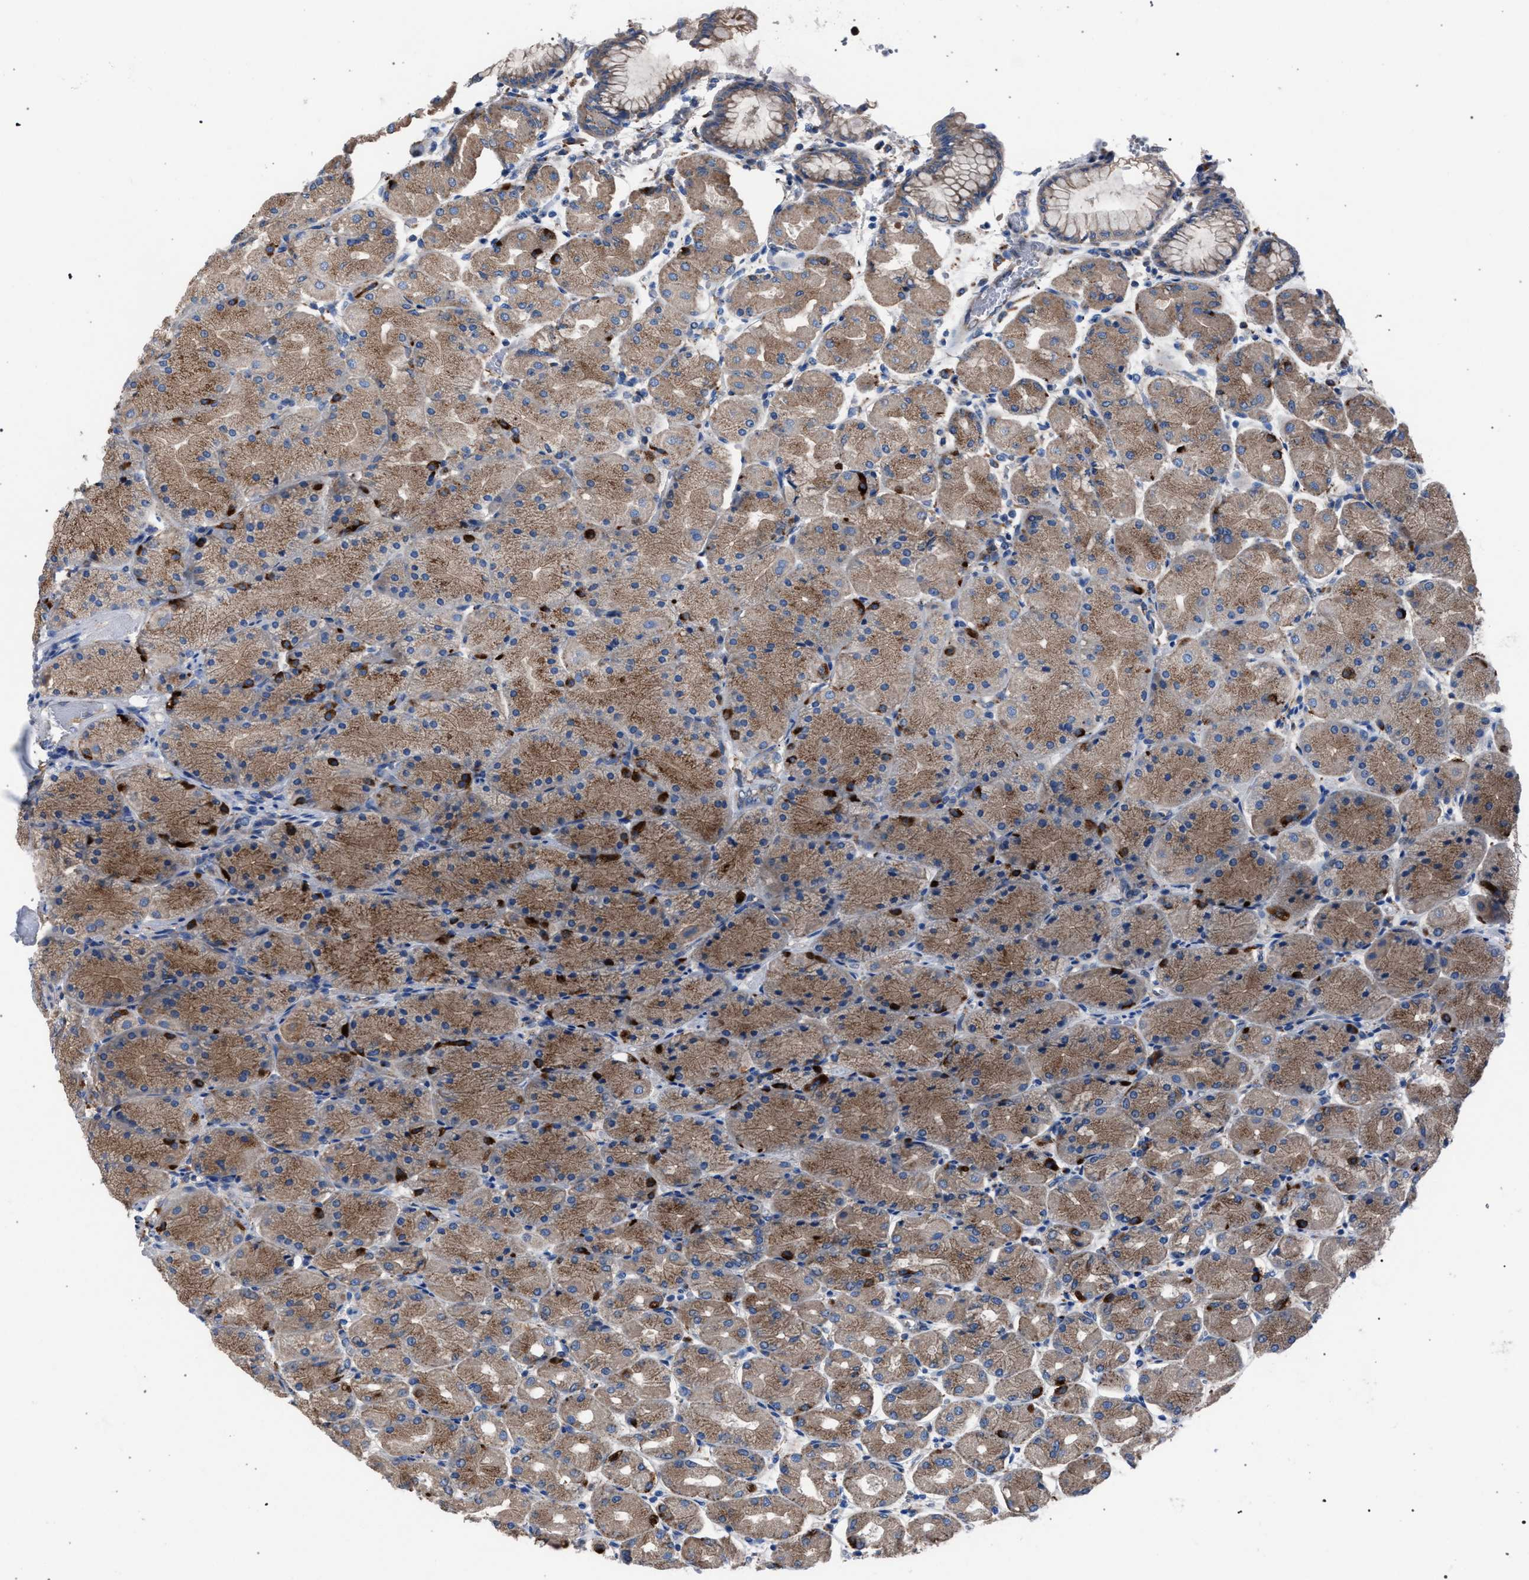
{"staining": {"intensity": "moderate", "quantity": ">75%", "location": "cytoplasmic/membranous"}, "tissue": "stomach", "cell_type": "Glandular cells", "image_type": "normal", "snomed": [{"axis": "morphology", "description": "Normal tissue, NOS"}, {"axis": "topography", "description": "Stomach, upper"}], "caption": "Glandular cells exhibit medium levels of moderate cytoplasmic/membranous positivity in approximately >75% of cells in normal stomach.", "gene": "ATP6V0A1", "patient": {"sex": "female", "age": 56}}